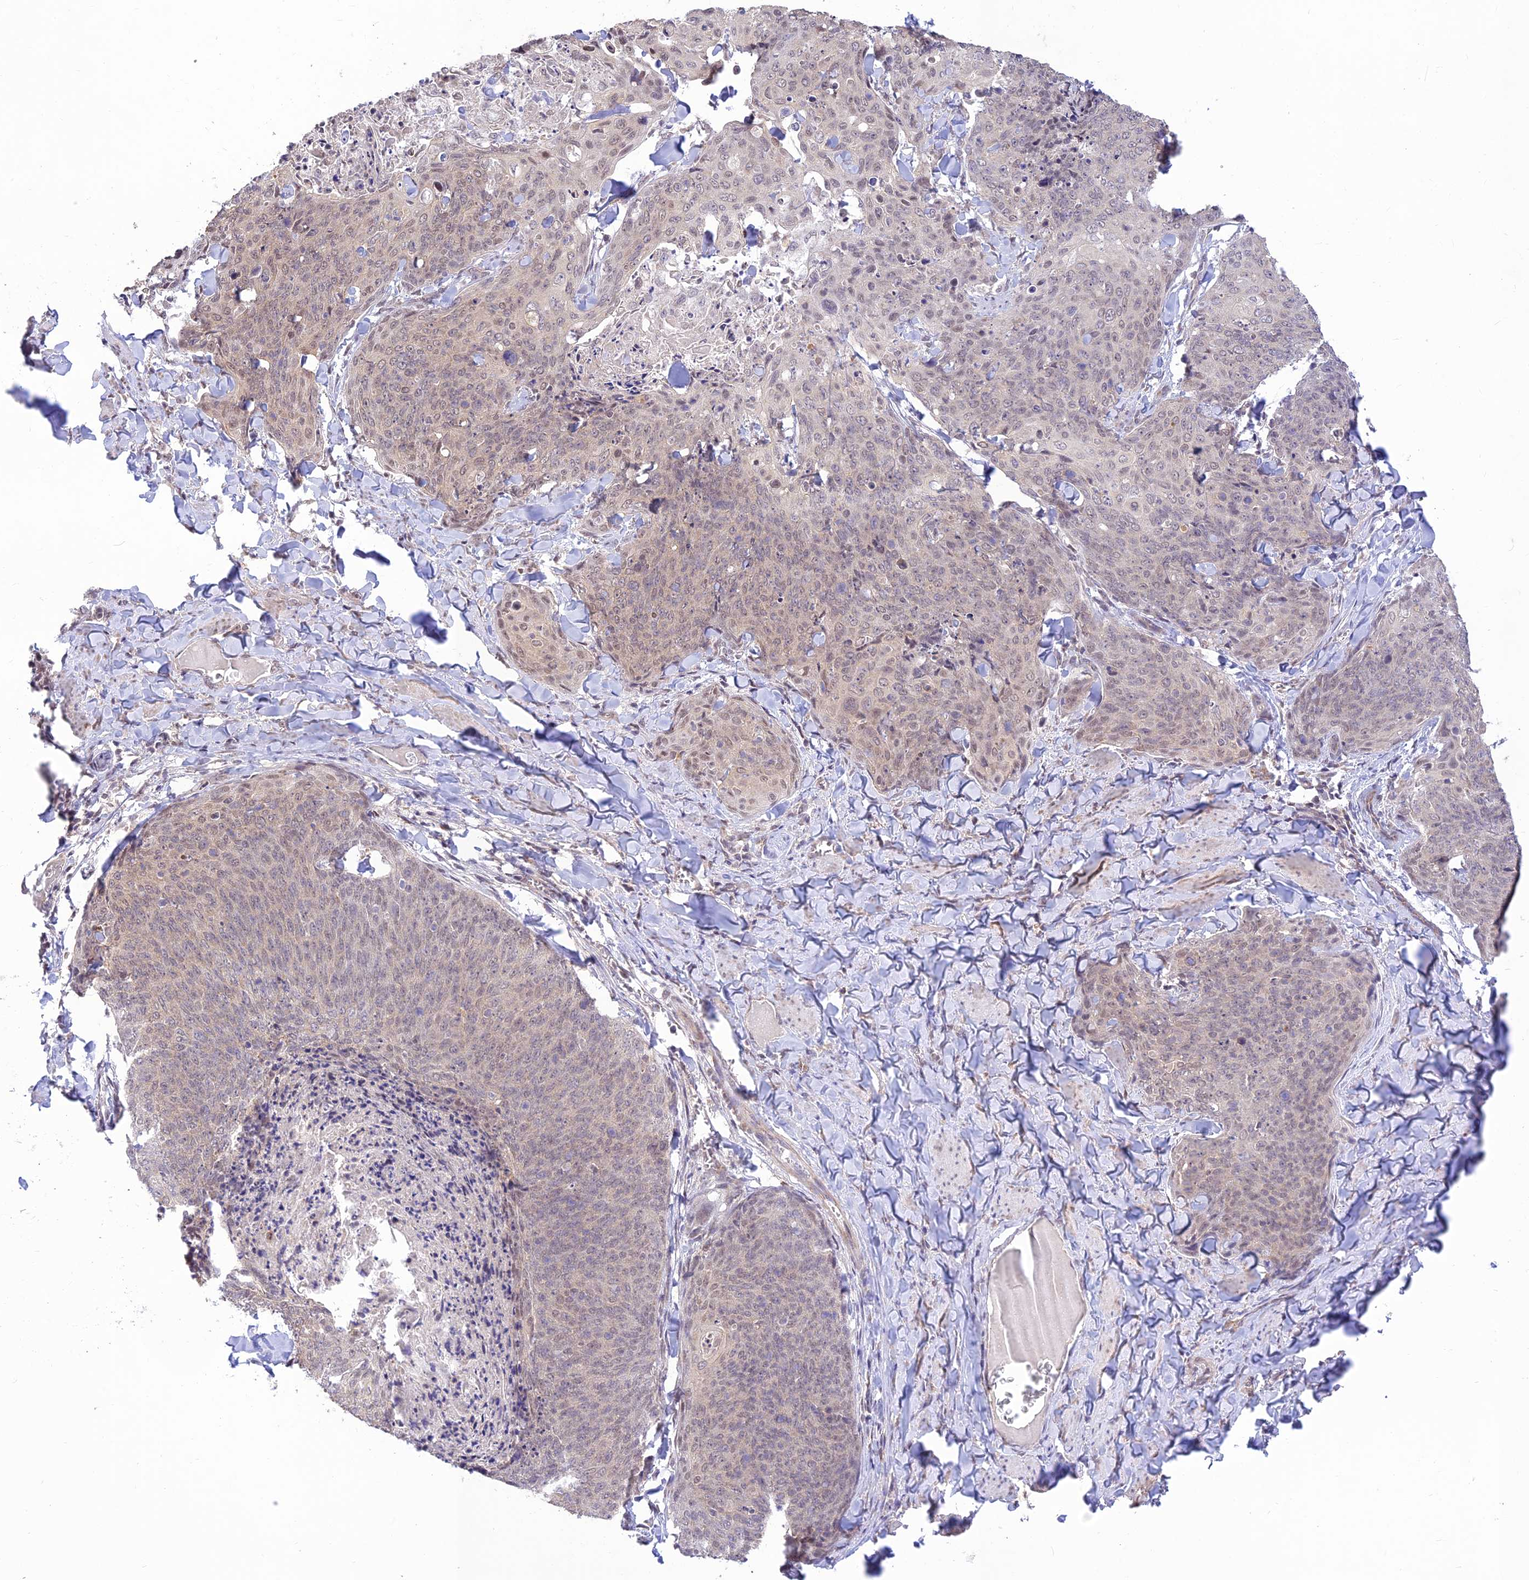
{"staining": {"intensity": "weak", "quantity": "25%-75%", "location": "nuclear"}, "tissue": "skin cancer", "cell_type": "Tumor cells", "image_type": "cancer", "snomed": [{"axis": "morphology", "description": "Squamous cell carcinoma, NOS"}, {"axis": "topography", "description": "Skin"}, {"axis": "topography", "description": "Vulva"}], "caption": "Immunohistochemical staining of human skin cancer (squamous cell carcinoma) reveals low levels of weak nuclear staining in about 25%-75% of tumor cells.", "gene": "MICOS13", "patient": {"sex": "female", "age": 85}}